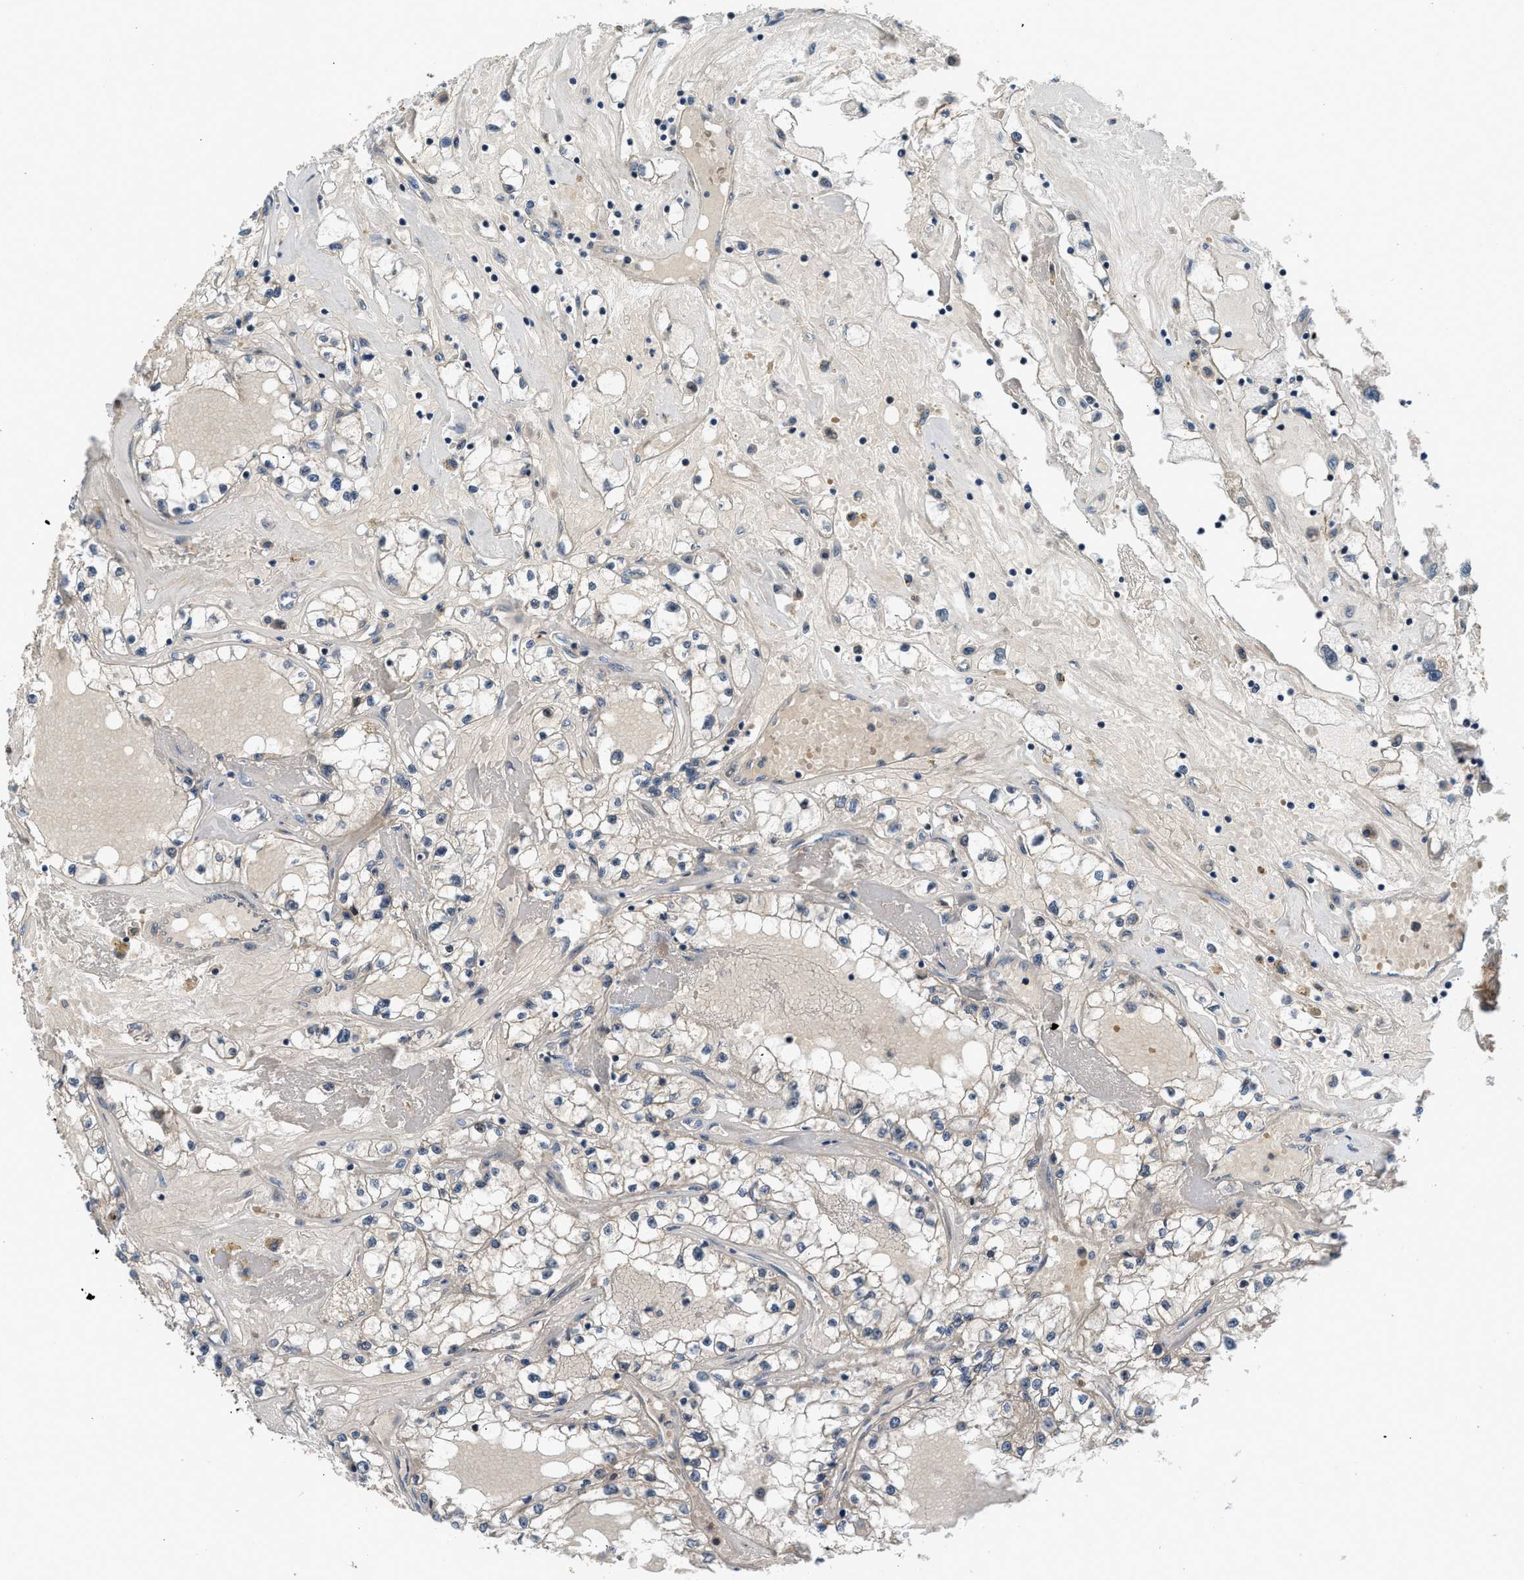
{"staining": {"intensity": "weak", "quantity": "25%-75%", "location": "cytoplasmic/membranous"}, "tissue": "renal cancer", "cell_type": "Tumor cells", "image_type": "cancer", "snomed": [{"axis": "morphology", "description": "Adenocarcinoma, NOS"}, {"axis": "topography", "description": "Kidney"}], "caption": "This is an image of IHC staining of adenocarcinoma (renal), which shows weak expression in the cytoplasmic/membranous of tumor cells.", "gene": "IL3RA", "patient": {"sex": "male", "age": 56}}